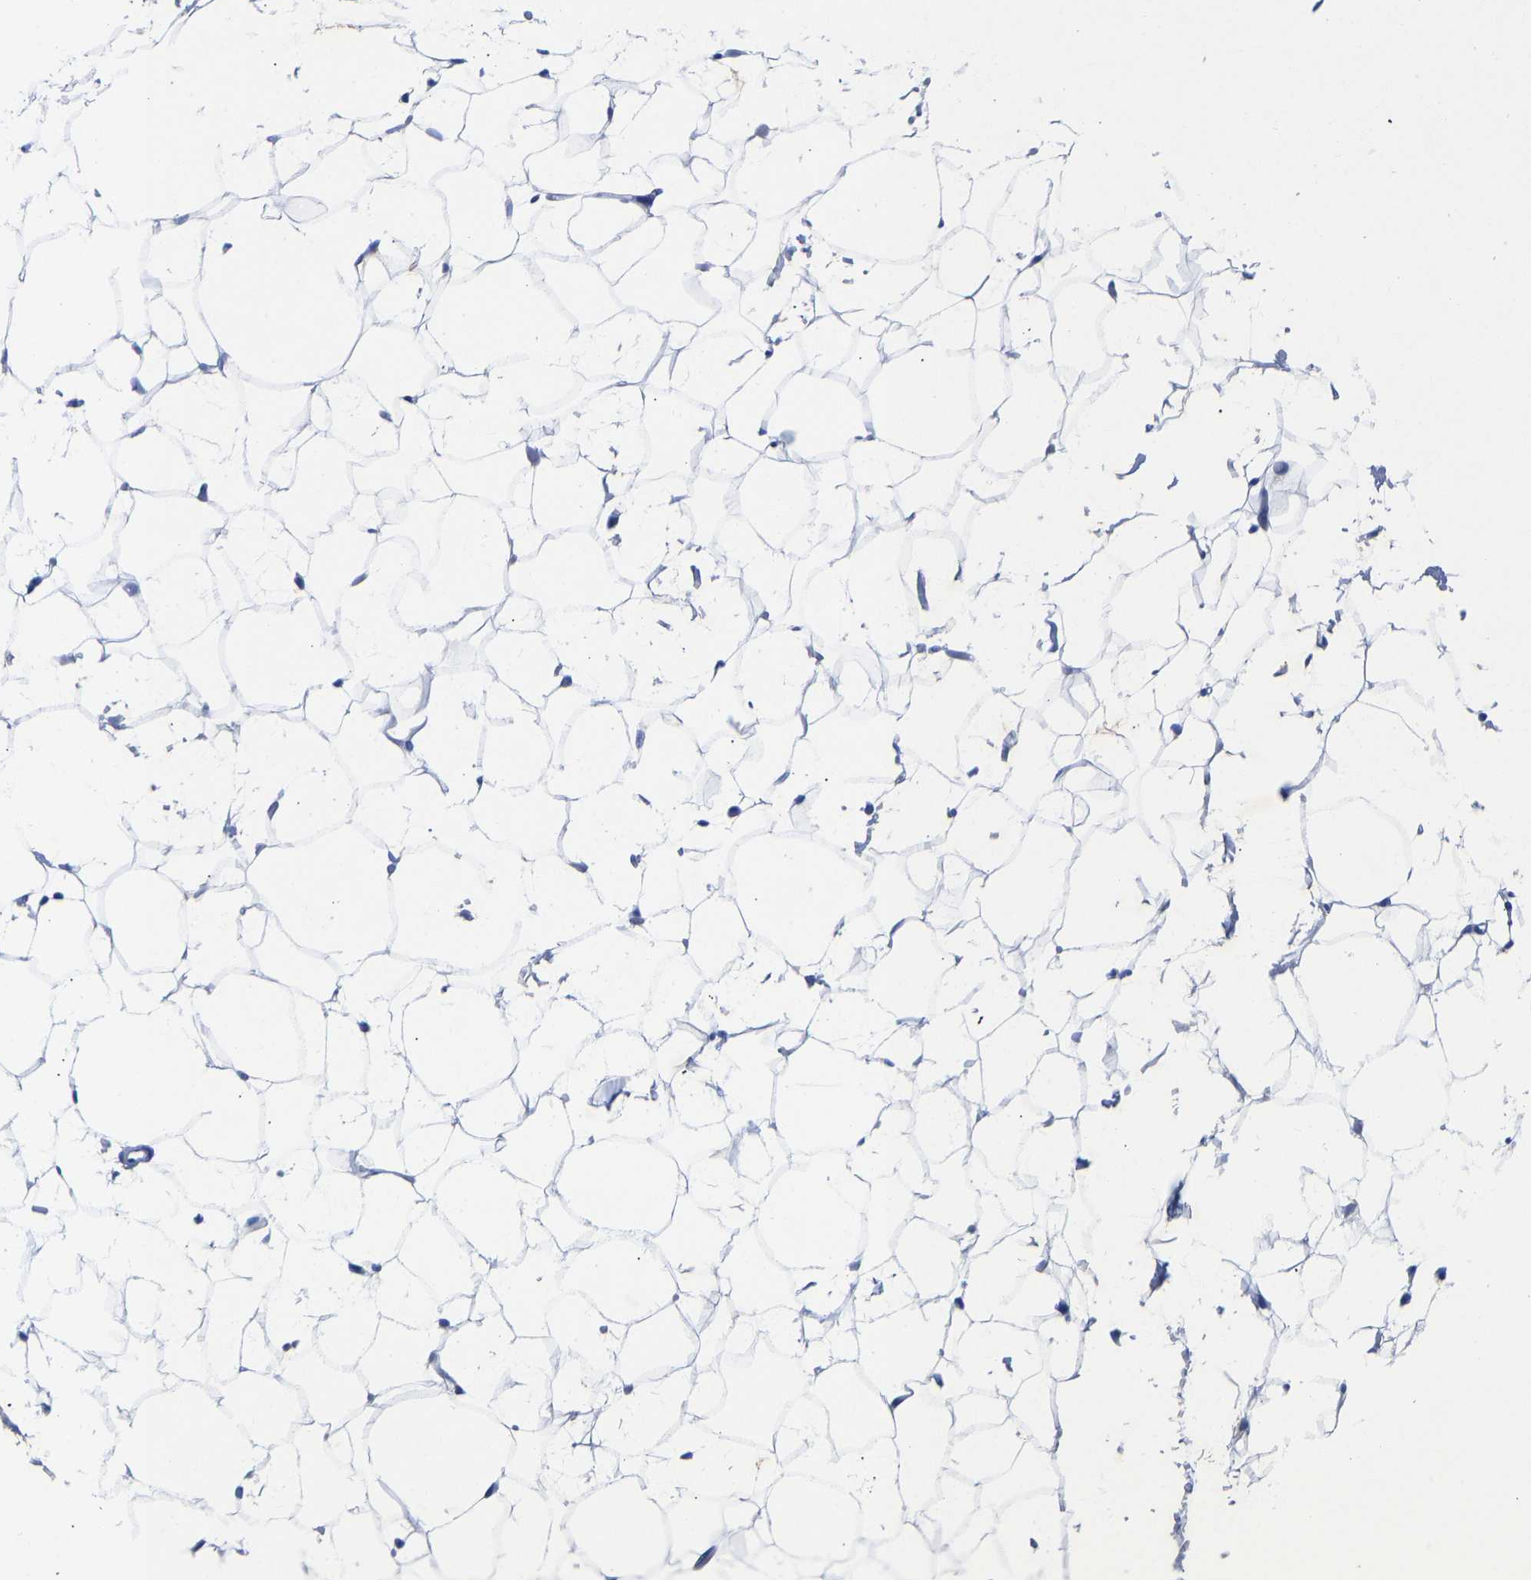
{"staining": {"intensity": "negative", "quantity": "none", "location": "none"}, "tissue": "adipose tissue", "cell_type": "Adipocytes", "image_type": "normal", "snomed": [{"axis": "morphology", "description": "Normal tissue, NOS"}, {"axis": "topography", "description": "Breast"}, {"axis": "topography", "description": "Soft tissue"}], "caption": "A high-resolution photomicrograph shows immunohistochemistry staining of normal adipose tissue, which demonstrates no significant expression in adipocytes. (Brightfield microscopy of DAB (3,3'-diaminobenzidine) IHC at high magnification).", "gene": "TMEM87A", "patient": {"sex": "female", "age": 75}}